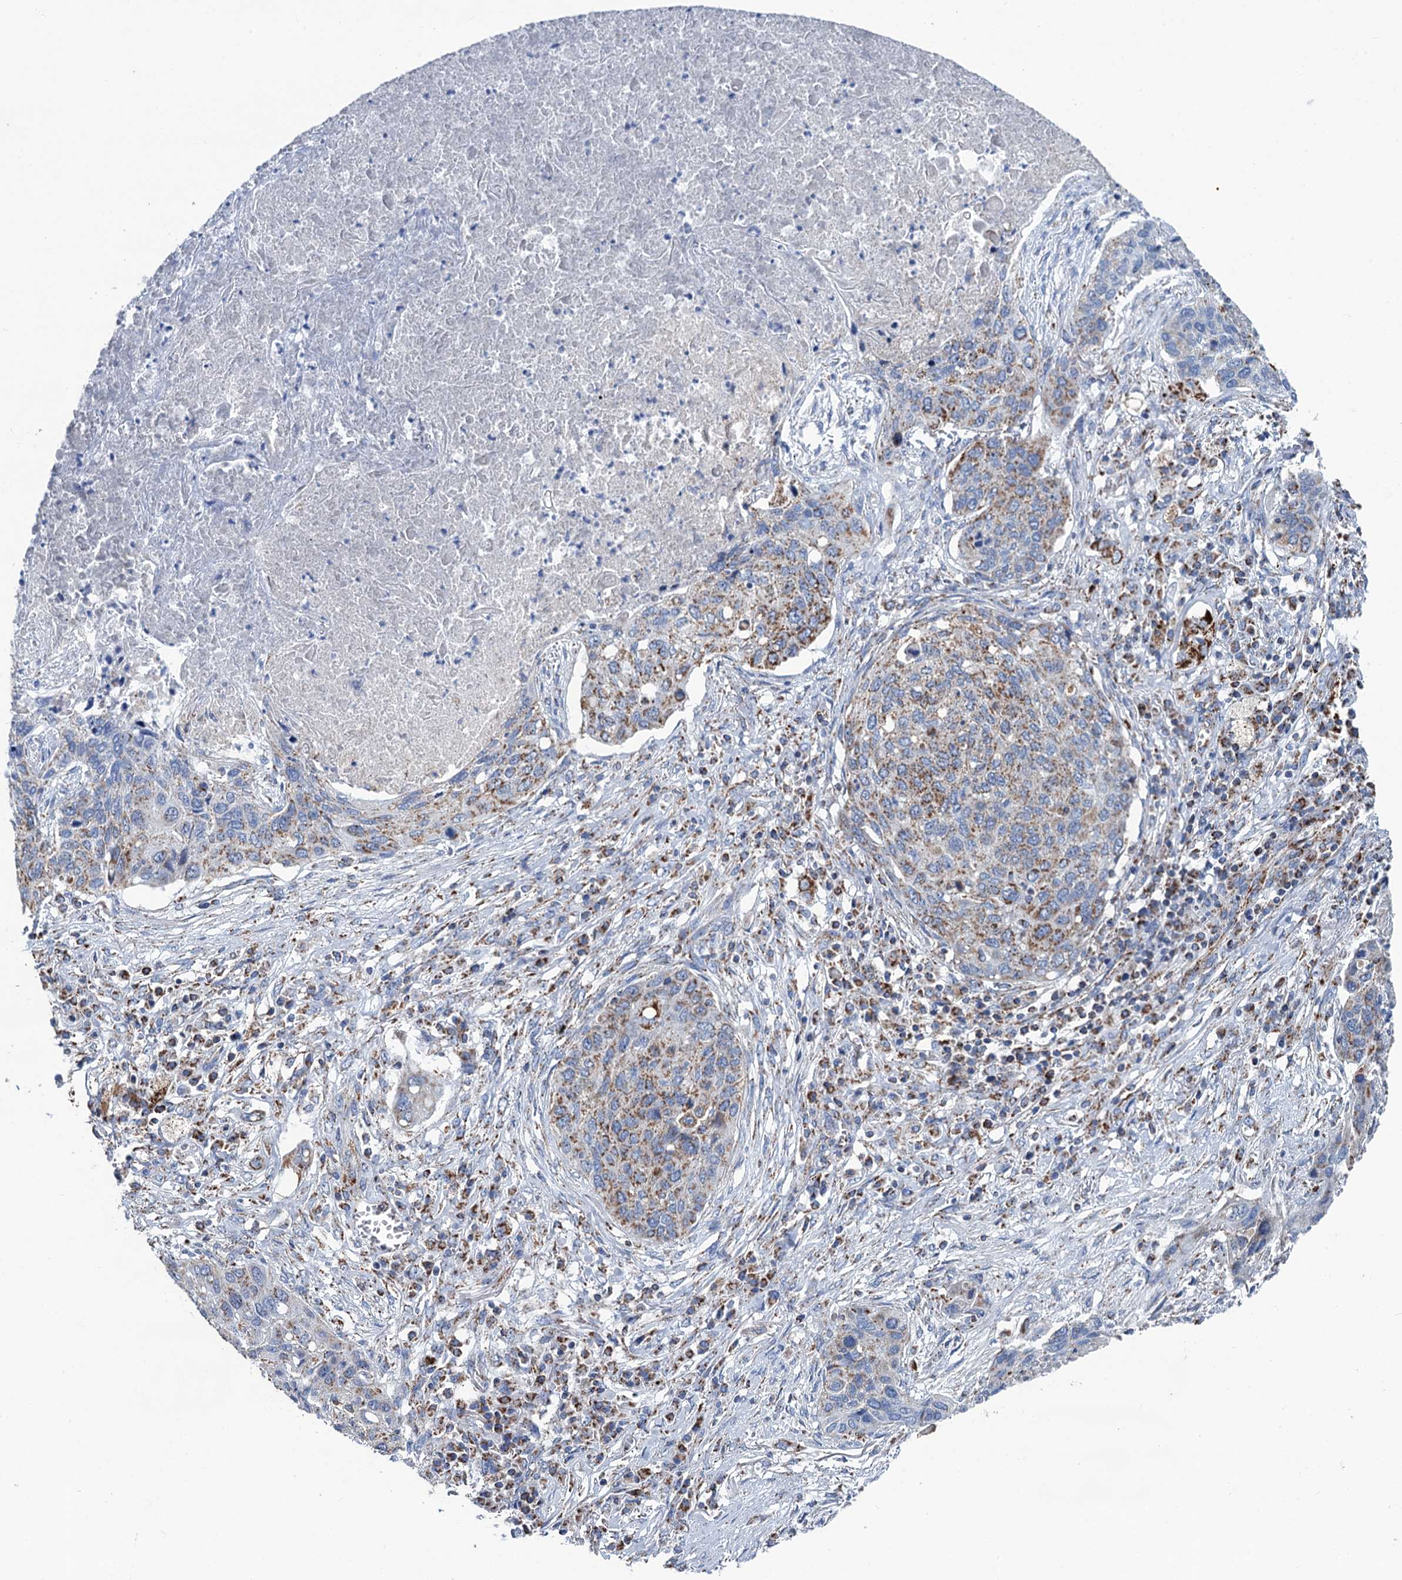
{"staining": {"intensity": "moderate", "quantity": "<25%", "location": "cytoplasmic/membranous"}, "tissue": "lung cancer", "cell_type": "Tumor cells", "image_type": "cancer", "snomed": [{"axis": "morphology", "description": "Squamous cell carcinoma, NOS"}, {"axis": "topography", "description": "Lung"}], "caption": "Human lung squamous cell carcinoma stained with a brown dye demonstrates moderate cytoplasmic/membranous positive expression in about <25% of tumor cells.", "gene": "IVD", "patient": {"sex": "female", "age": 63}}